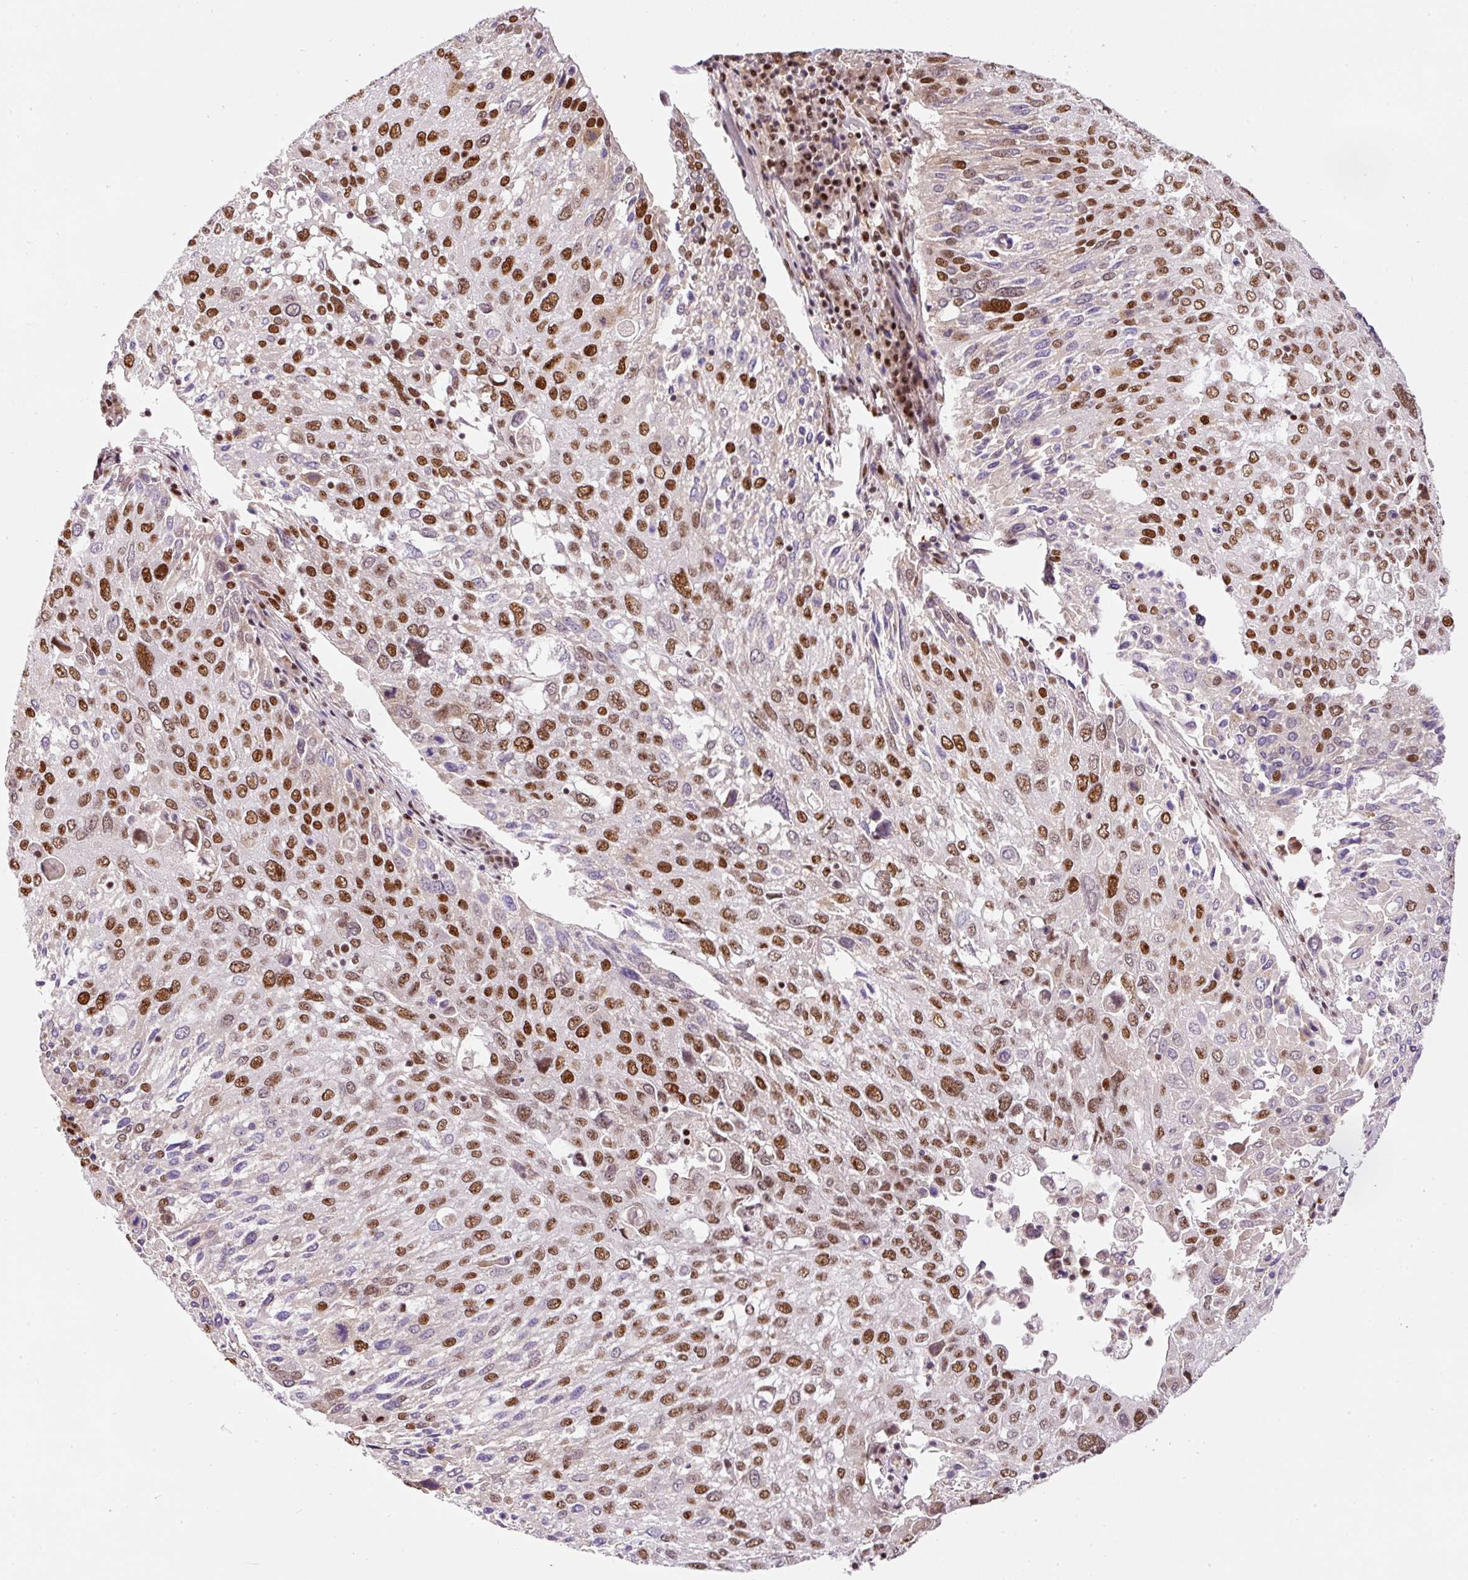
{"staining": {"intensity": "strong", "quantity": "25%-75%", "location": "nuclear"}, "tissue": "lung cancer", "cell_type": "Tumor cells", "image_type": "cancer", "snomed": [{"axis": "morphology", "description": "Squamous cell carcinoma, NOS"}, {"axis": "topography", "description": "Lung"}], "caption": "An immunohistochemistry micrograph of tumor tissue is shown. Protein staining in brown highlights strong nuclear positivity in lung squamous cell carcinoma within tumor cells. The staining was performed using DAB to visualize the protein expression in brown, while the nuclei were stained in blue with hematoxylin (Magnification: 20x).", "gene": "HNRNPC", "patient": {"sex": "male", "age": 65}}